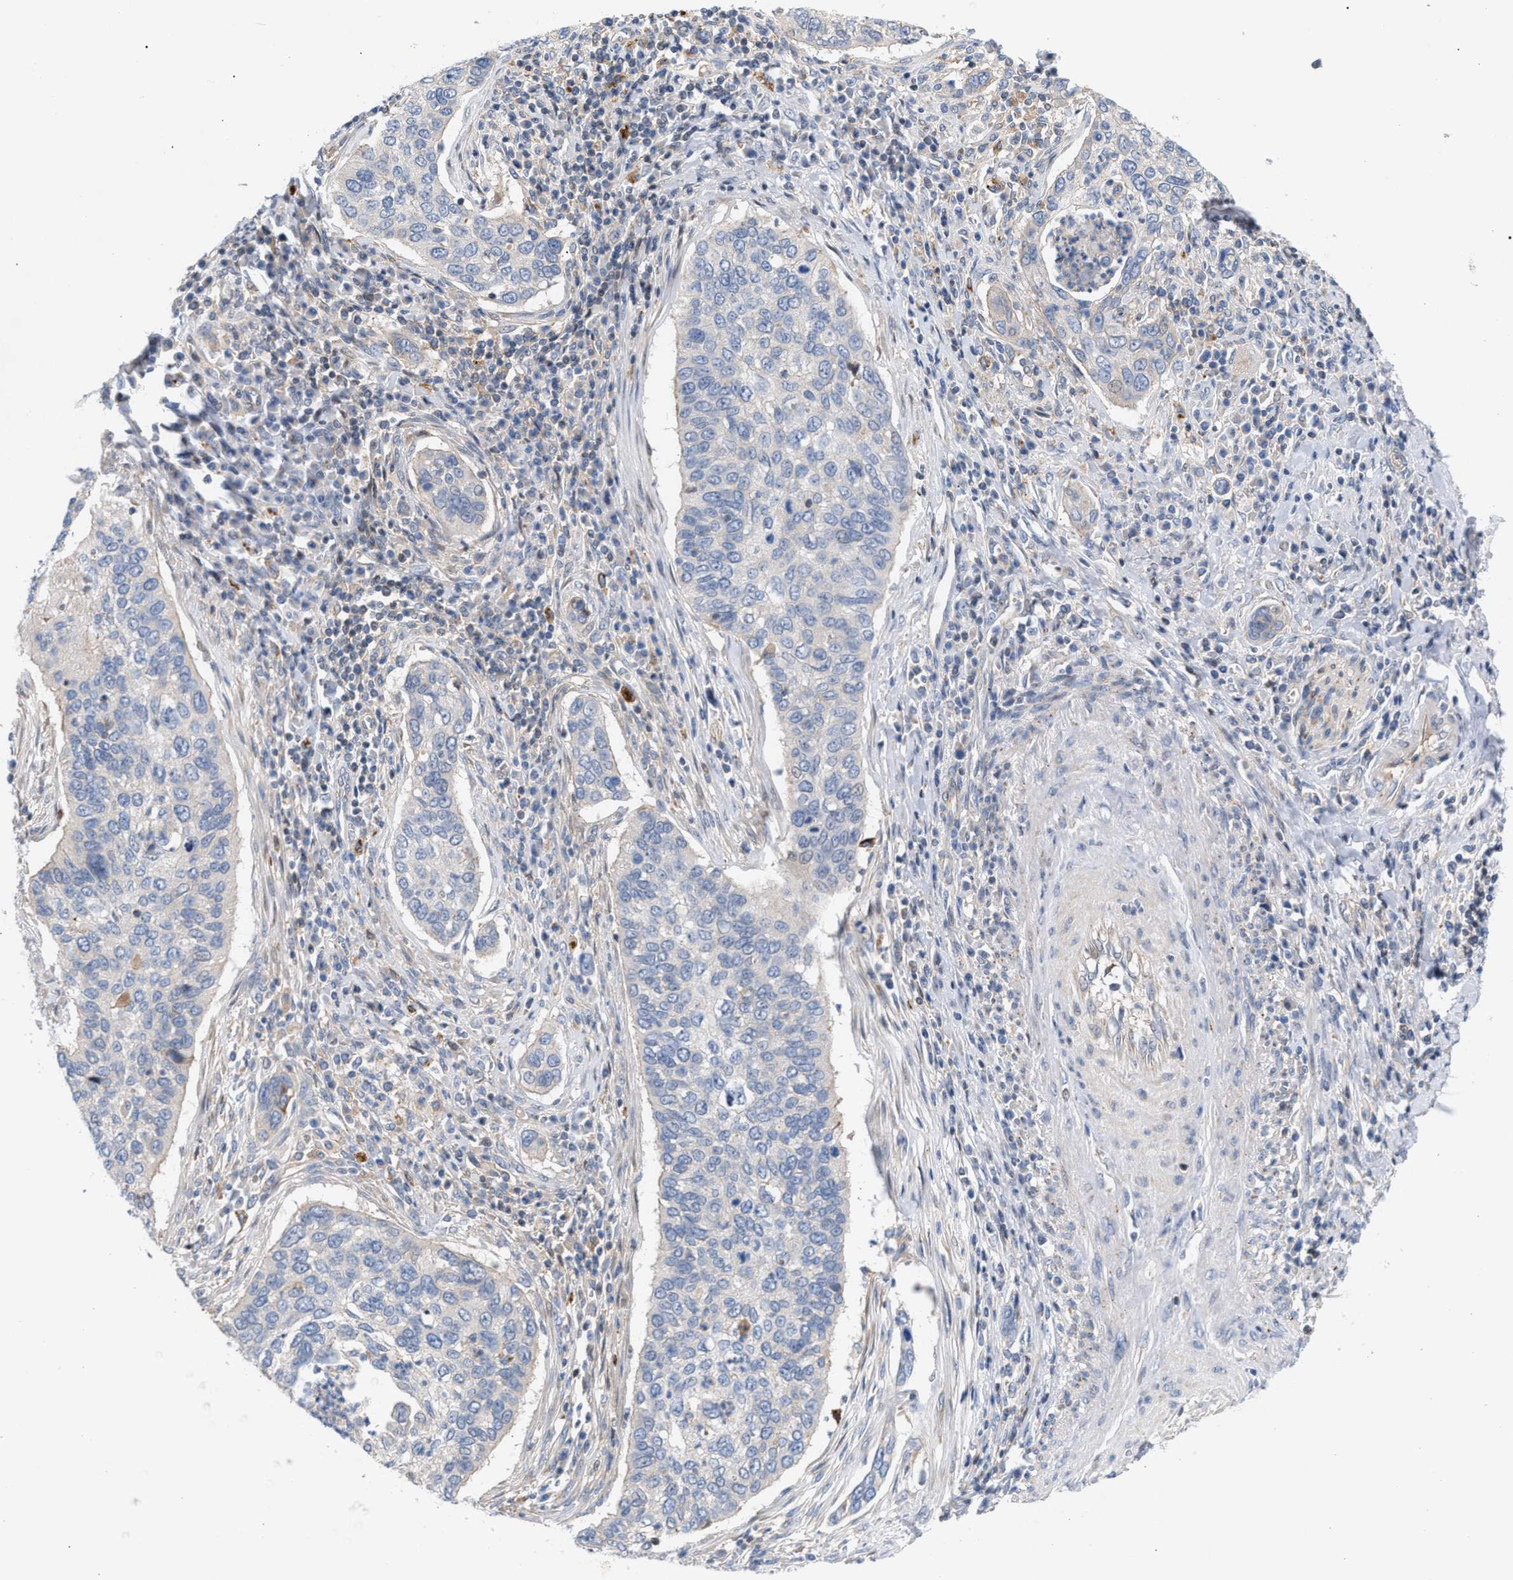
{"staining": {"intensity": "negative", "quantity": "none", "location": "none"}, "tissue": "cervical cancer", "cell_type": "Tumor cells", "image_type": "cancer", "snomed": [{"axis": "morphology", "description": "Squamous cell carcinoma, NOS"}, {"axis": "topography", "description": "Cervix"}], "caption": "Tumor cells show no significant expression in cervical squamous cell carcinoma.", "gene": "MBTD1", "patient": {"sex": "female", "age": 53}}